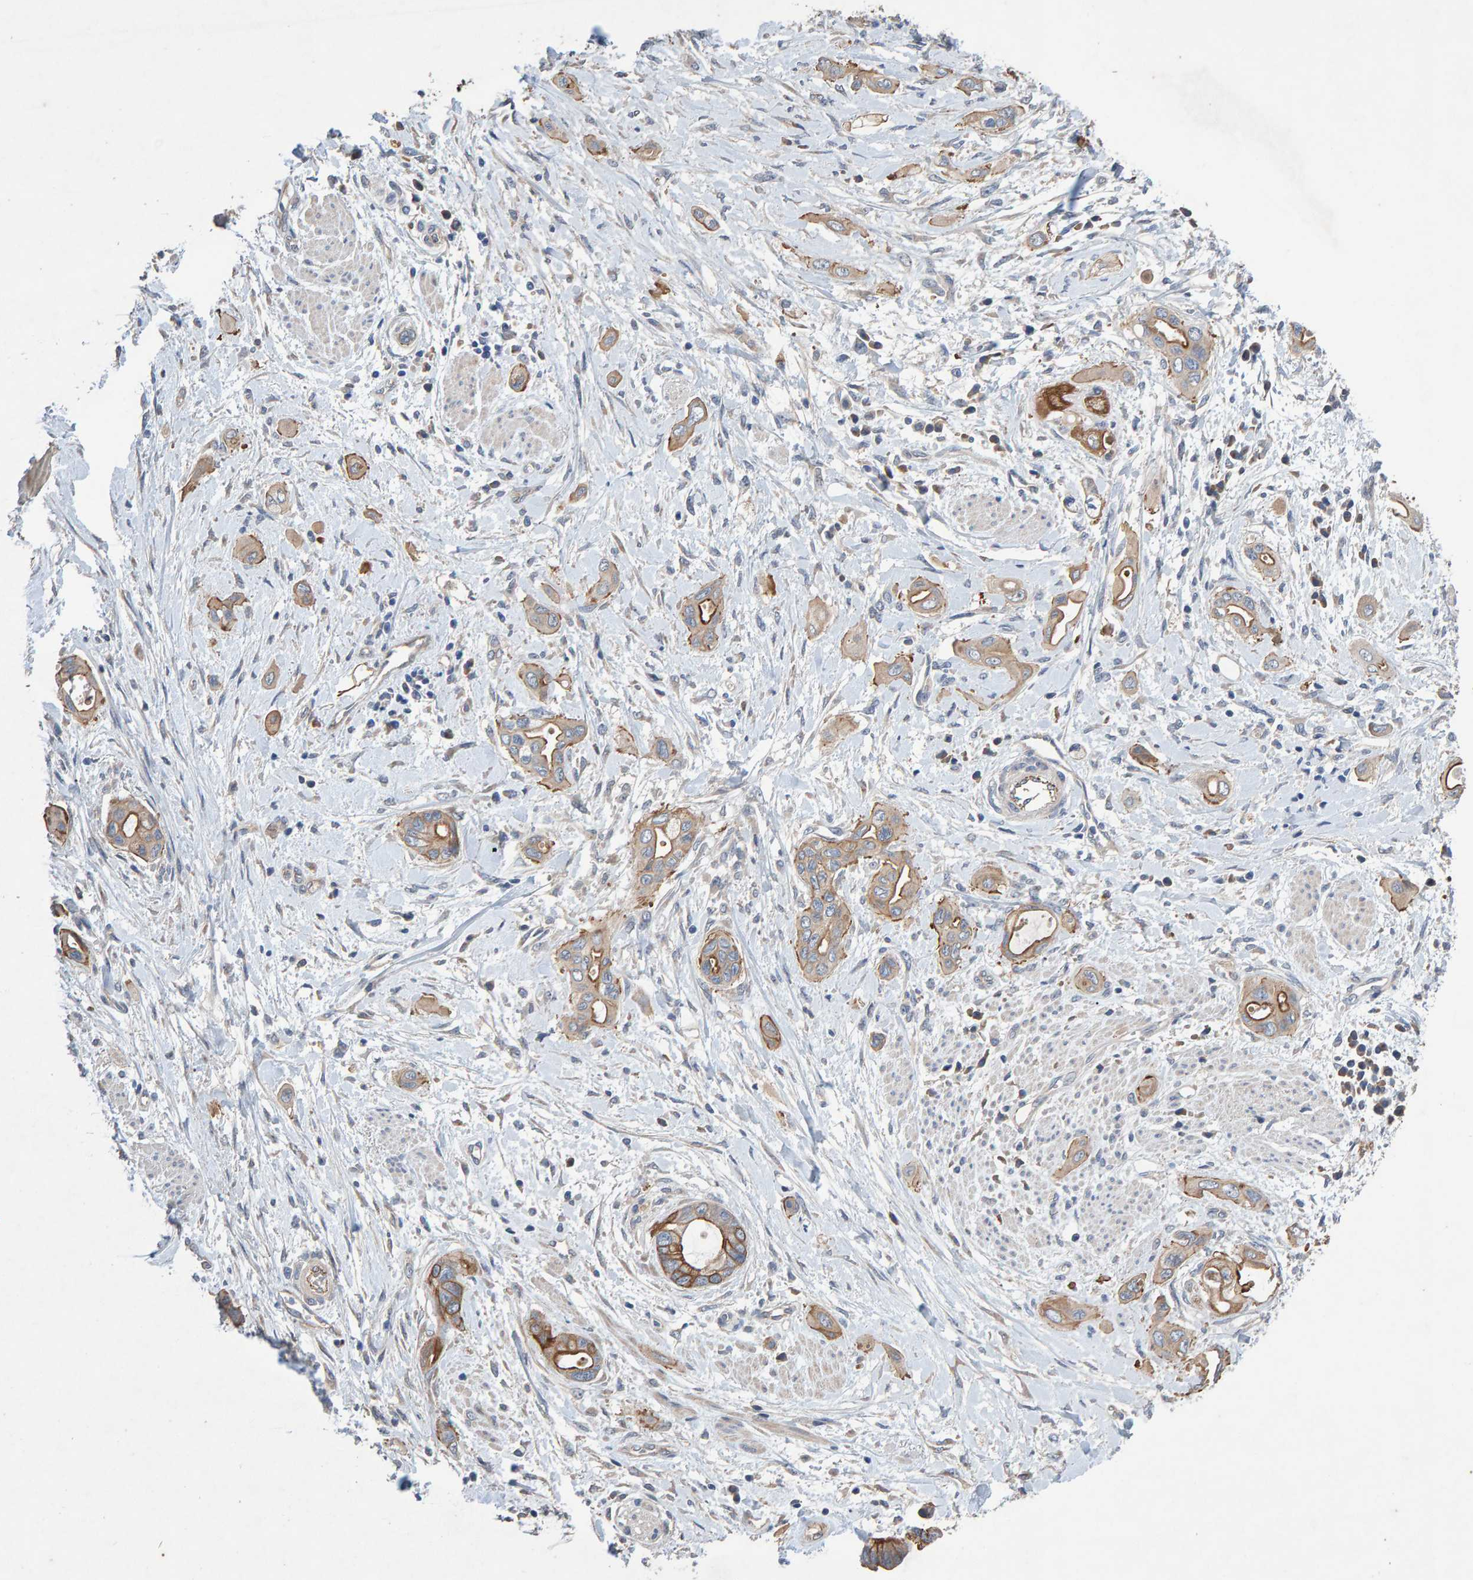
{"staining": {"intensity": "moderate", "quantity": "25%-75%", "location": "cytoplasmic/membranous"}, "tissue": "pancreatic cancer", "cell_type": "Tumor cells", "image_type": "cancer", "snomed": [{"axis": "morphology", "description": "Adenocarcinoma, NOS"}, {"axis": "topography", "description": "Pancreas"}], "caption": "A medium amount of moderate cytoplasmic/membranous positivity is appreciated in approximately 25%-75% of tumor cells in pancreatic cancer (adenocarcinoma) tissue.", "gene": "EFR3A", "patient": {"sex": "male", "age": 59}}